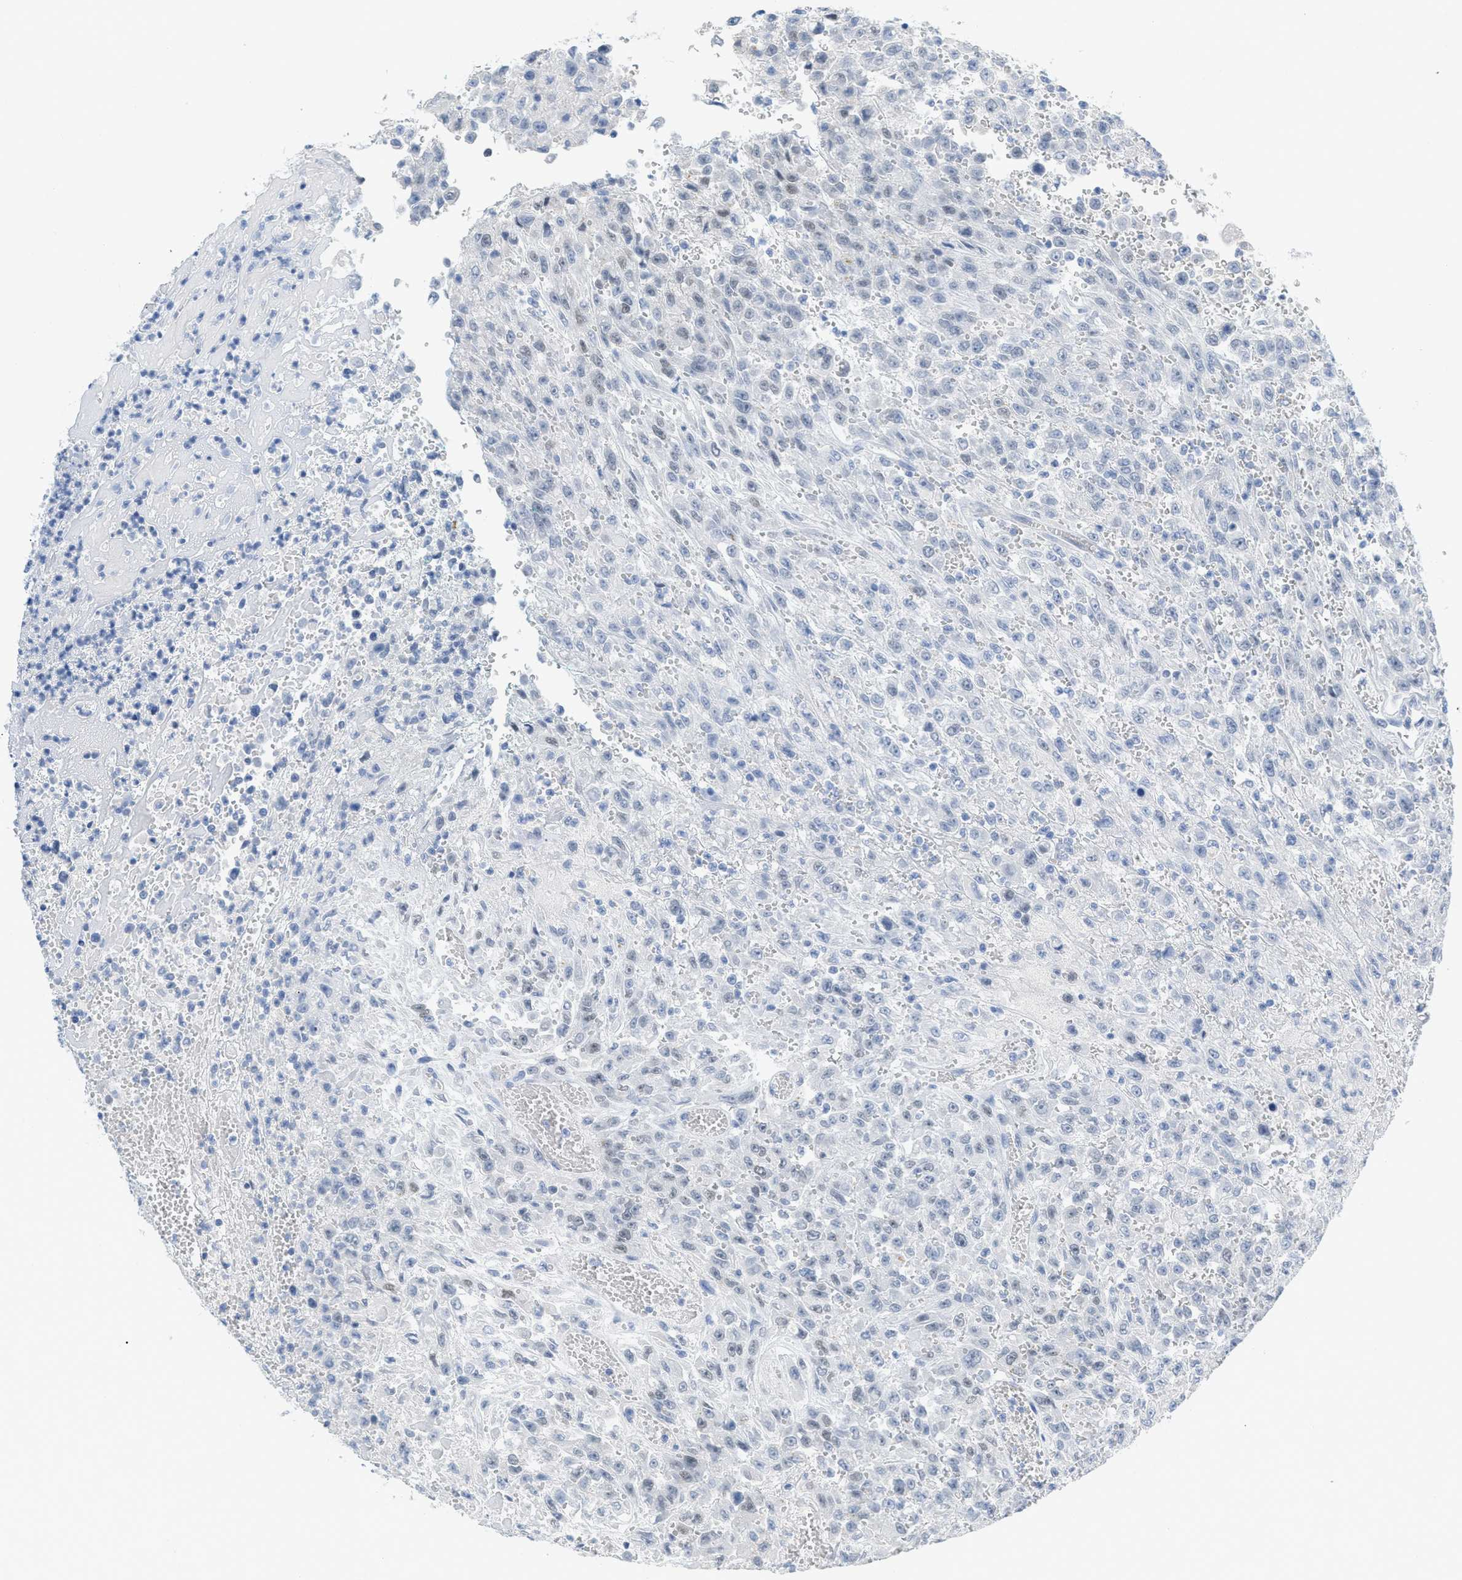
{"staining": {"intensity": "negative", "quantity": "none", "location": "none"}, "tissue": "urothelial cancer", "cell_type": "Tumor cells", "image_type": "cancer", "snomed": [{"axis": "morphology", "description": "Urothelial carcinoma, High grade"}, {"axis": "topography", "description": "Urinary bladder"}], "caption": "Immunohistochemistry (IHC) photomicrograph of neoplastic tissue: urothelial carcinoma (high-grade) stained with DAB (3,3'-diaminobenzidine) demonstrates no significant protein positivity in tumor cells.", "gene": "HSF2", "patient": {"sex": "male", "age": 46}}